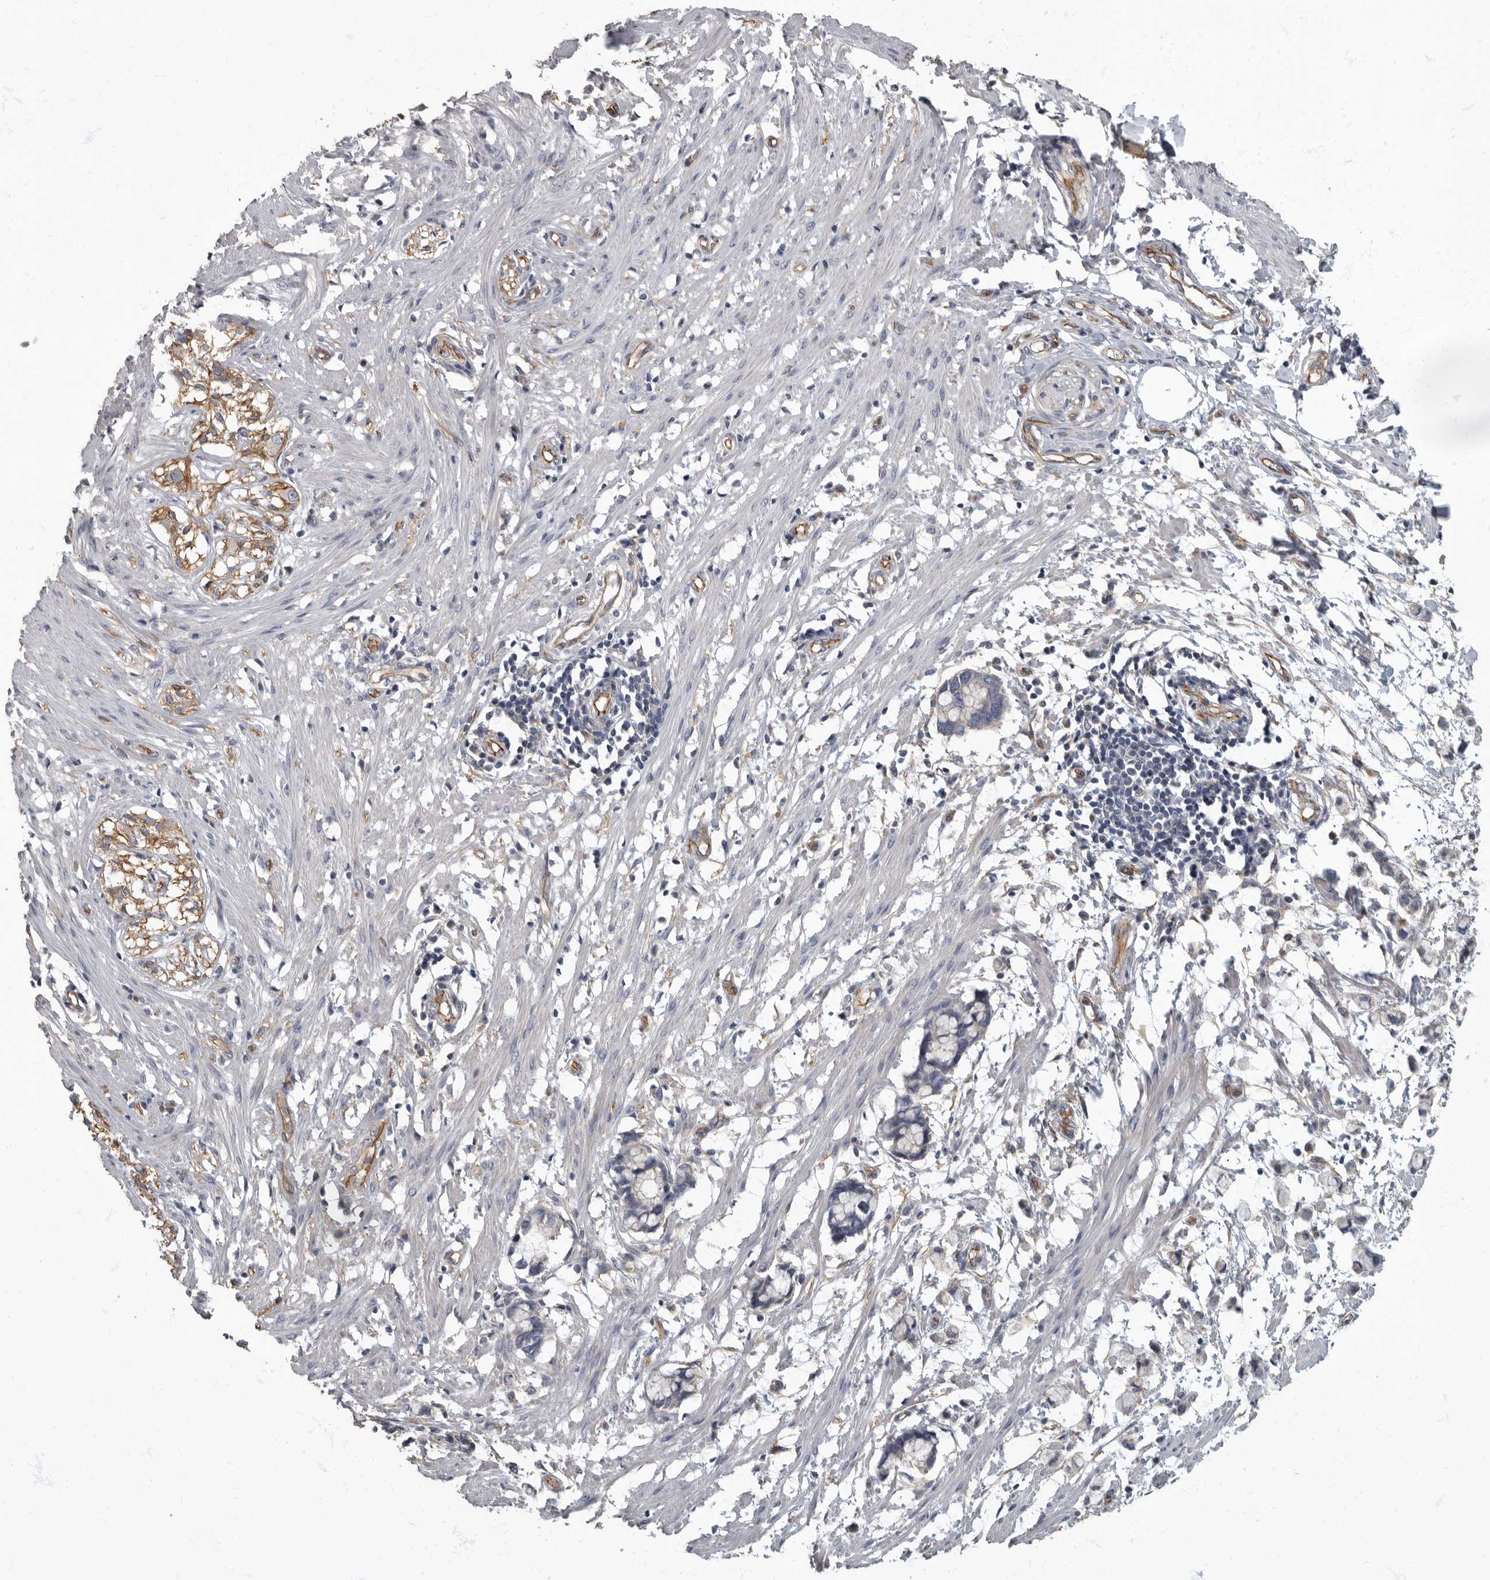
{"staining": {"intensity": "negative", "quantity": "none", "location": "none"}, "tissue": "smooth muscle", "cell_type": "Smooth muscle cells", "image_type": "normal", "snomed": [{"axis": "morphology", "description": "Normal tissue, NOS"}, {"axis": "morphology", "description": "Adenocarcinoma, NOS"}, {"axis": "topography", "description": "Smooth muscle"}, {"axis": "topography", "description": "Colon"}], "caption": "Immunohistochemistry (IHC) image of unremarkable smooth muscle stained for a protein (brown), which displays no positivity in smooth muscle cells.", "gene": "PDK1", "patient": {"sex": "male", "age": 14}}